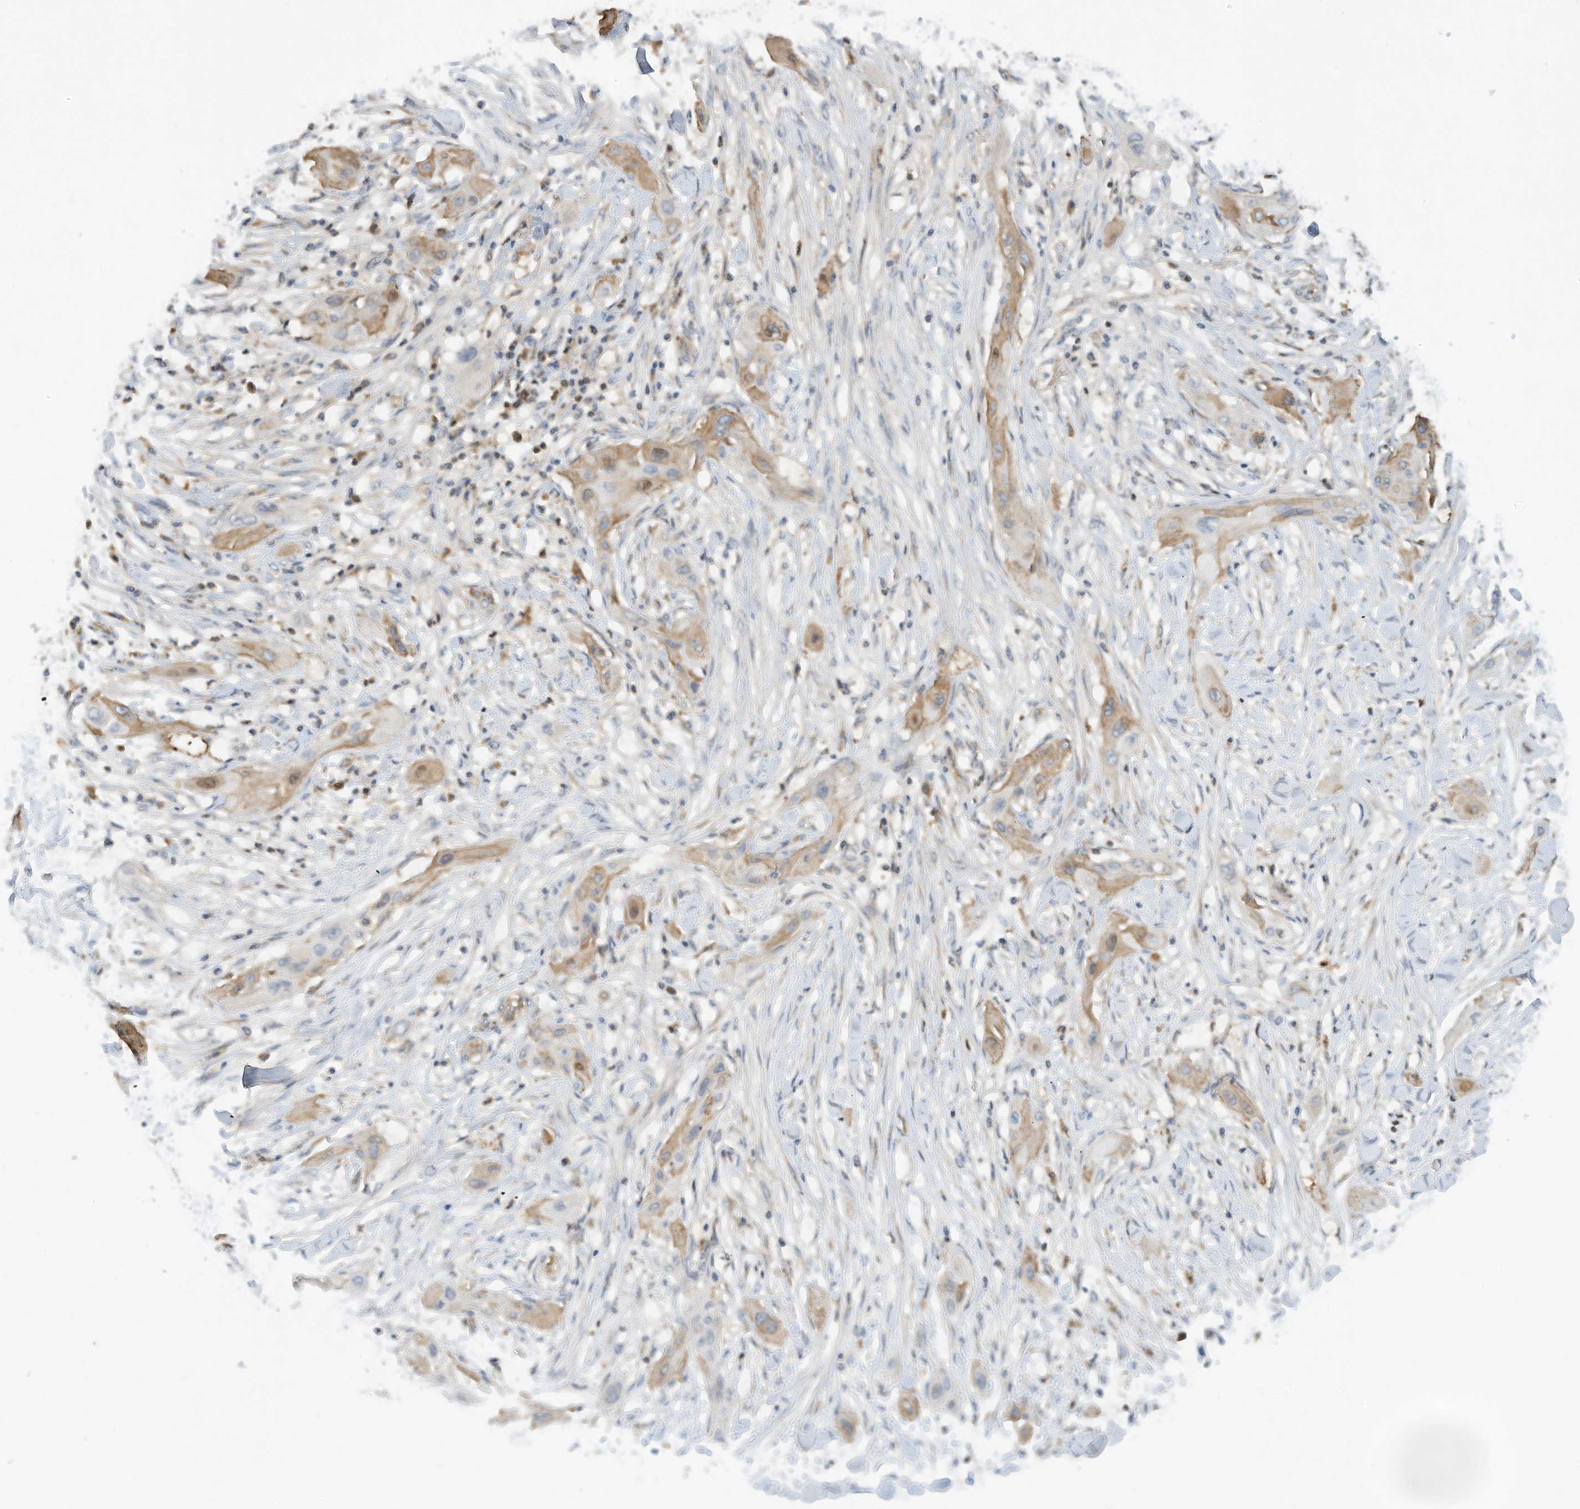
{"staining": {"intensity": "weak", "quantity": ">75%", "location": "cytoplasmic/membranous"}, "tissue": "lung cancer", "cell_type": "Tumor cells", "image_type": "cancer", "snomed": [{"axis": "morphology", "description": "Squamous cell carcinoma, NOS"}, {"axis": "topography", "description": "Lung"}], "caption": "Squamous cell carcinoma (lung) stained with a brown dye shows weak cytoplasmic/membranous positive staining in approximately >75% of tumor cells.", "gene": "HAS3", "patient": {"sex": "female", "age": 47}}